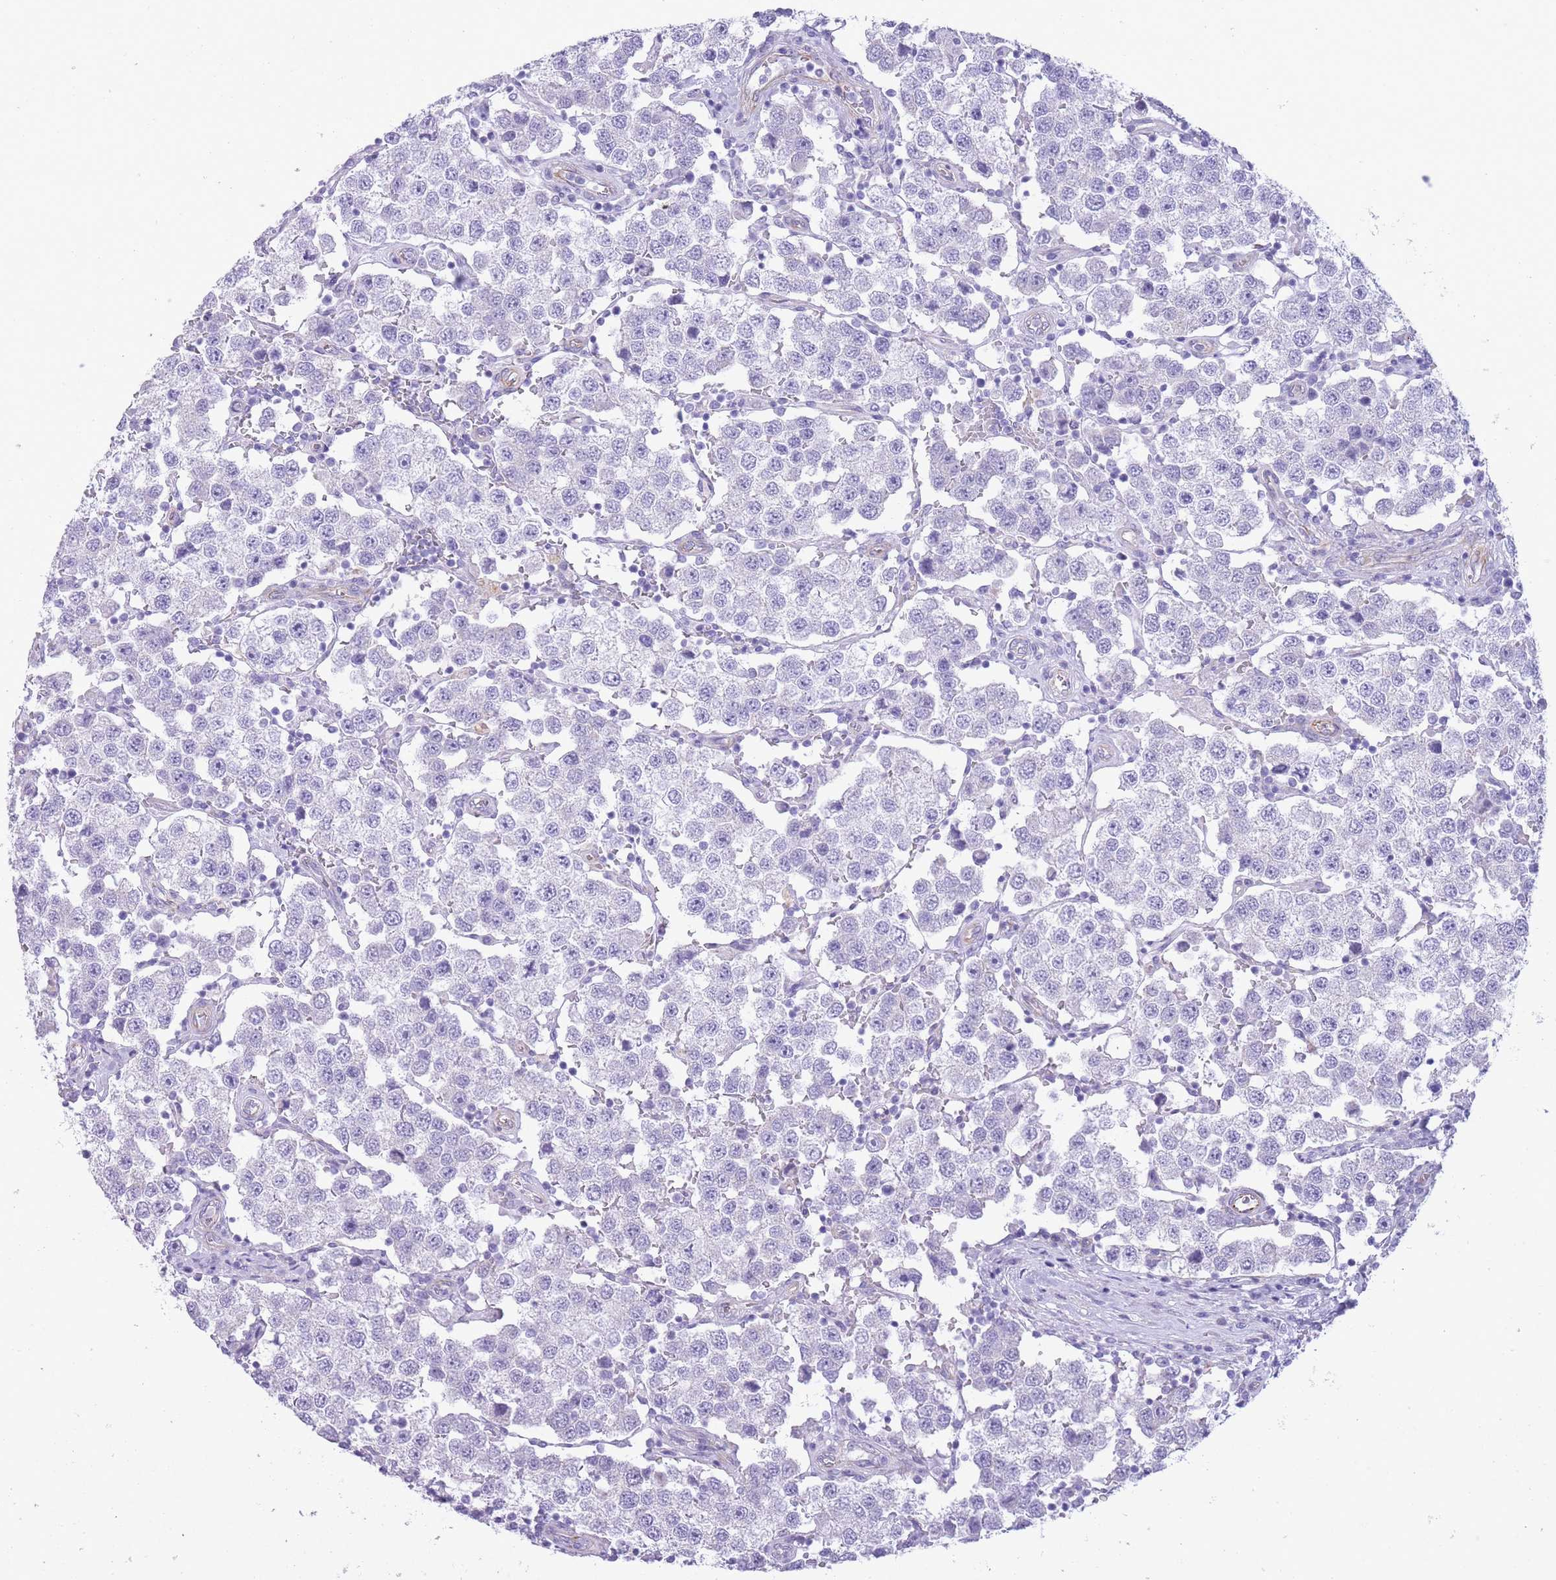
{"staining": {"intensity": "negative", "quantity": "none", "location": "none"}, "tissue": "testis cancer", "cell_type": "Tumor cells", "image_type": "cancer", "snomed": [{"axis": "morphology", "description": "Seminoma, NOS"}, {"axis": "topography", "description": "Testis"}], "caption": "Testis cancer was stained to show a protein in brown. There is no significant positivity in tumor cells.", "gene": "PTCD1", "patient": {"sex": "male", "age": 37}}